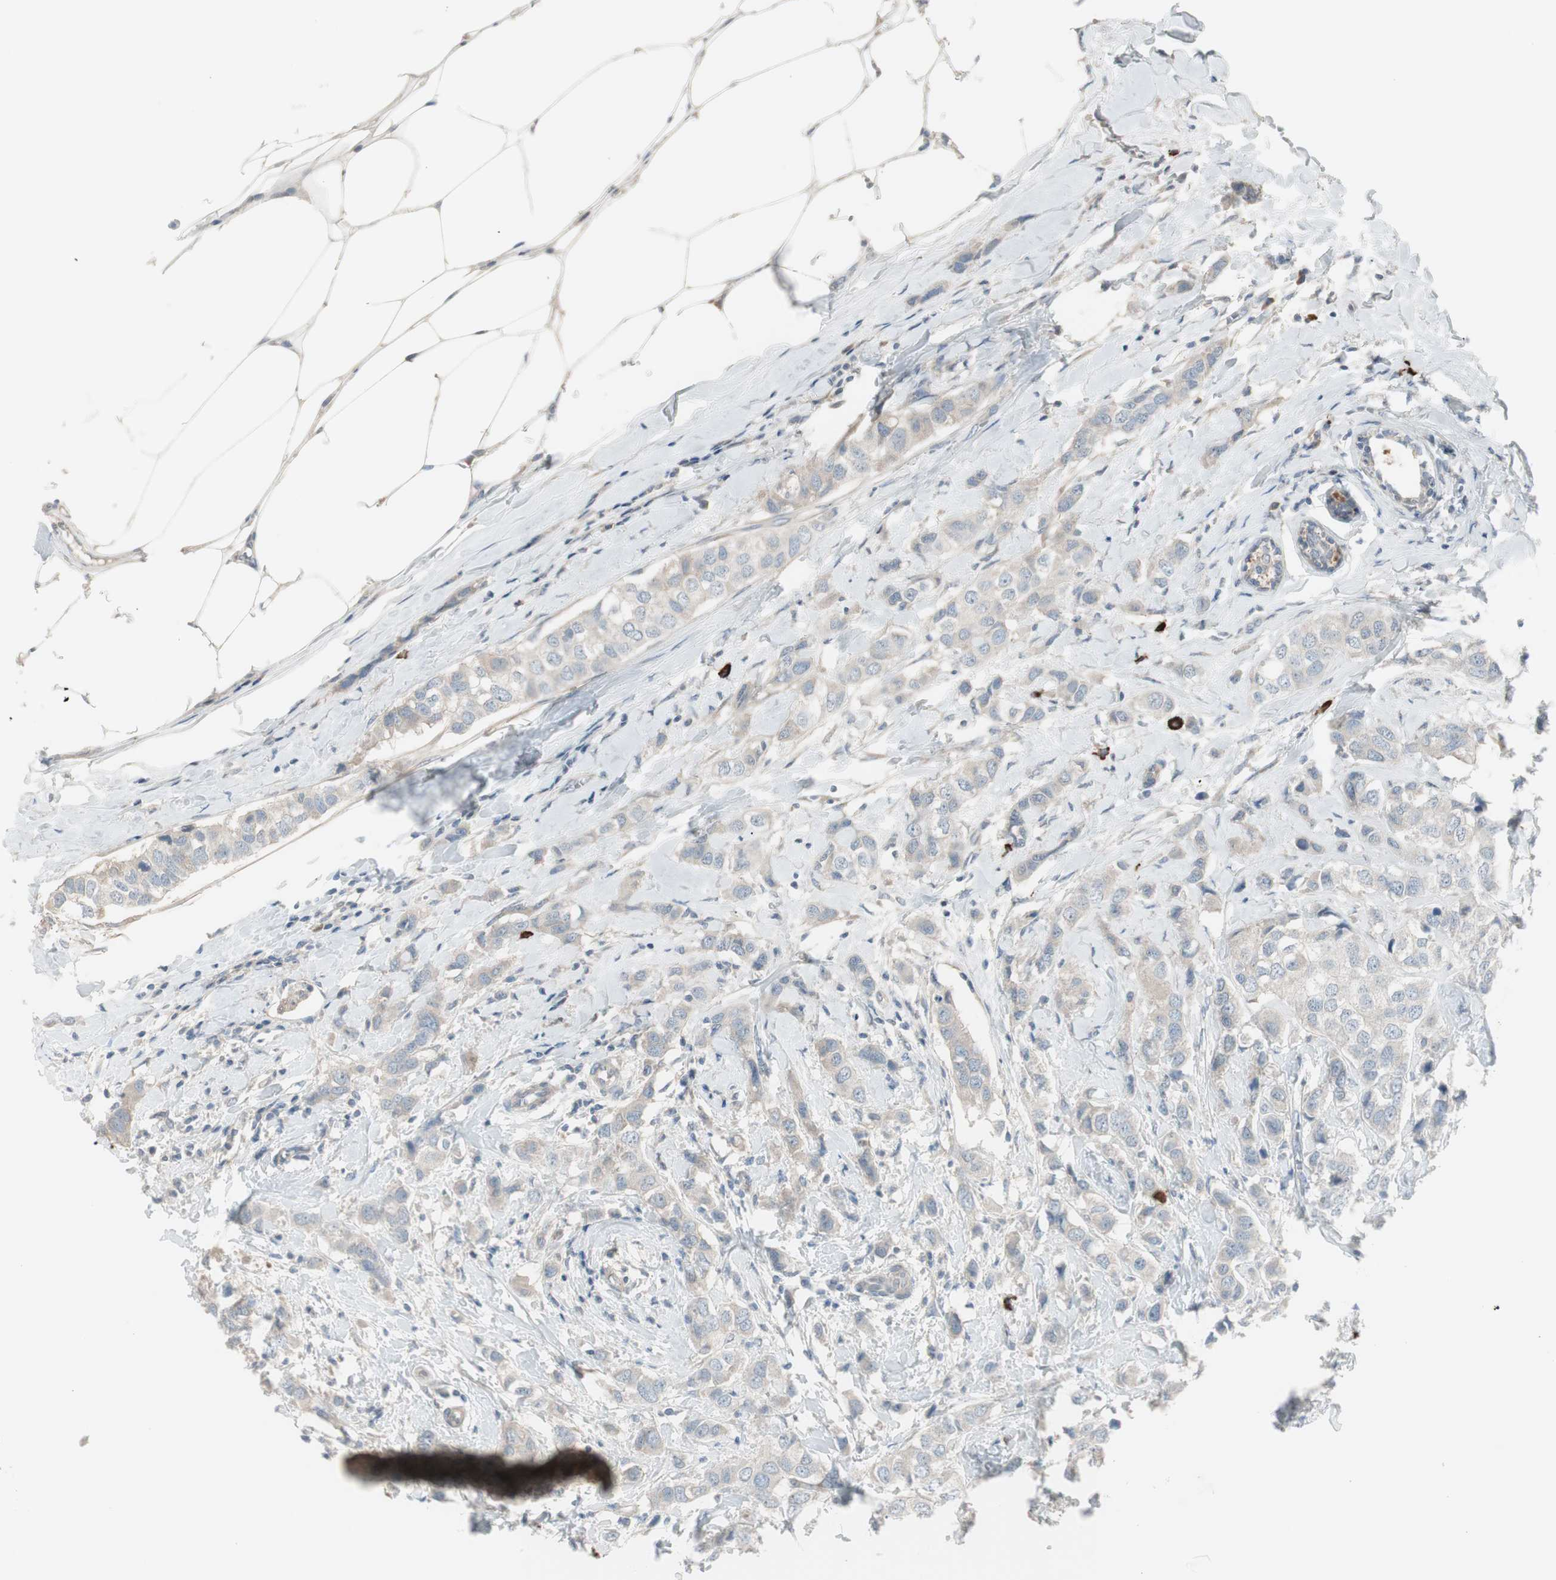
{"staining": {"intensity": "weak", "quantity": ">75%", "location": "cytoplasmic/membranous"}, "tissue": "breast cancer", "cell_type": "Tumor cells", "image_type": "cancer", "snomed": [{"axis": "morphology", "description": "Duct carcinoma"}, {"axis": "topography", "description": "Breast"}], "caption": "Immunohistochemical staining of human breast cancer (invasive ductal carcinoma) shows low levels of weak cytoplasmic/membranous expression in about >75% of tumor cells.", "gene": "MAPRE3", "patient": {"sex": "female", "age": 50}}